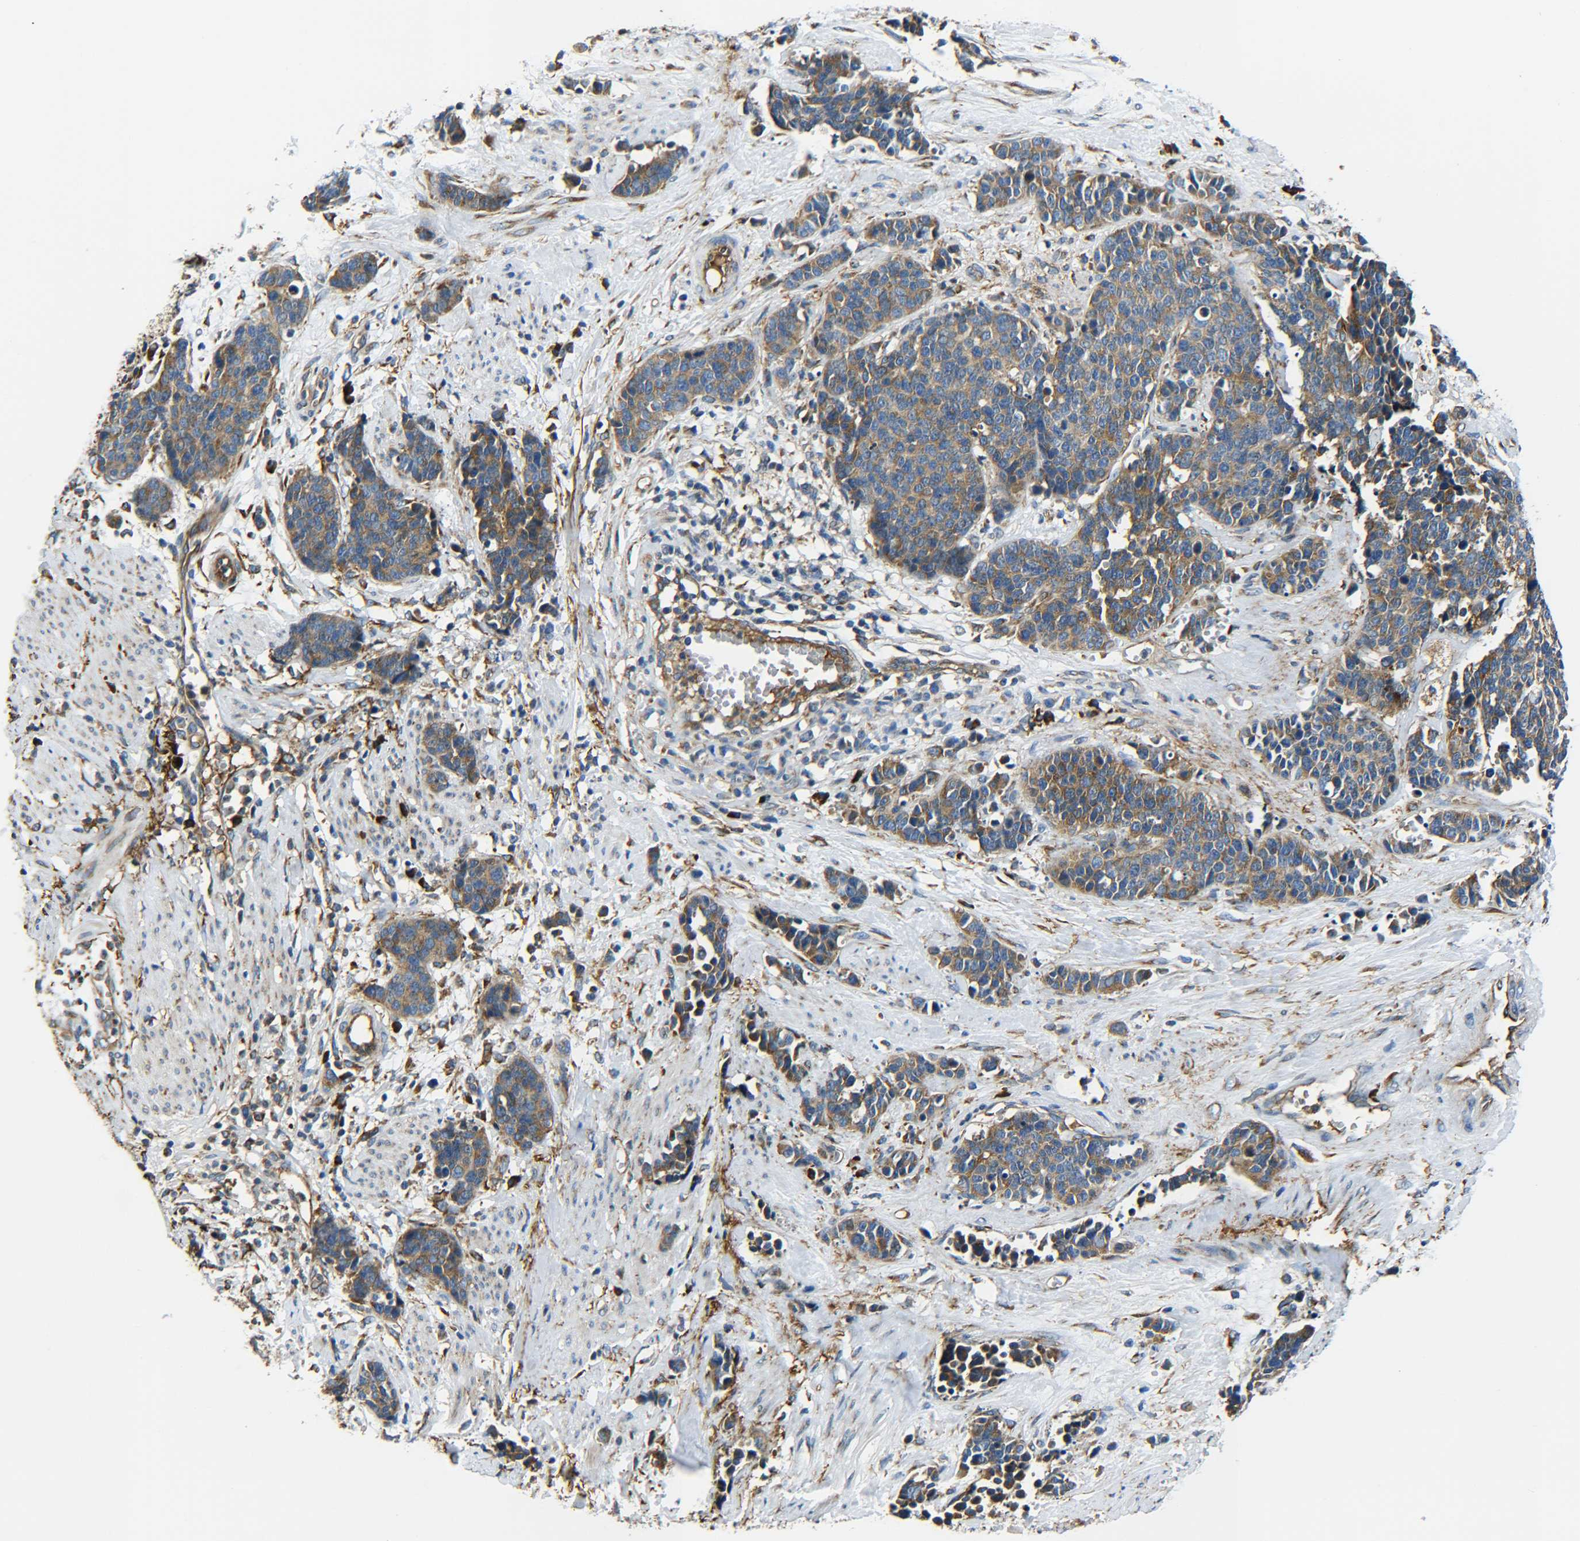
{"staining": {"intensity": "moderate", "quantity": ">75%", "location": "cytoplasmic/membranous"}, "tissue": "cervical cancer", "cell_type": "Tumor cells", "image_type": "cancer", "snomed": [{"axis": "morphology", "description": "Squamous cell carcinoma, NOS"}, {"axis": "topography", "description": "Cervix"}], "caption": "Human squamous cell carcinoma (cervical) stained with a brown dye demonstrates moderate cytoplasmic/membranous positive expression in approximately >75% of tumor cells.", "gene": "PREB", "patient": {"sex": "female", "age": 35}}